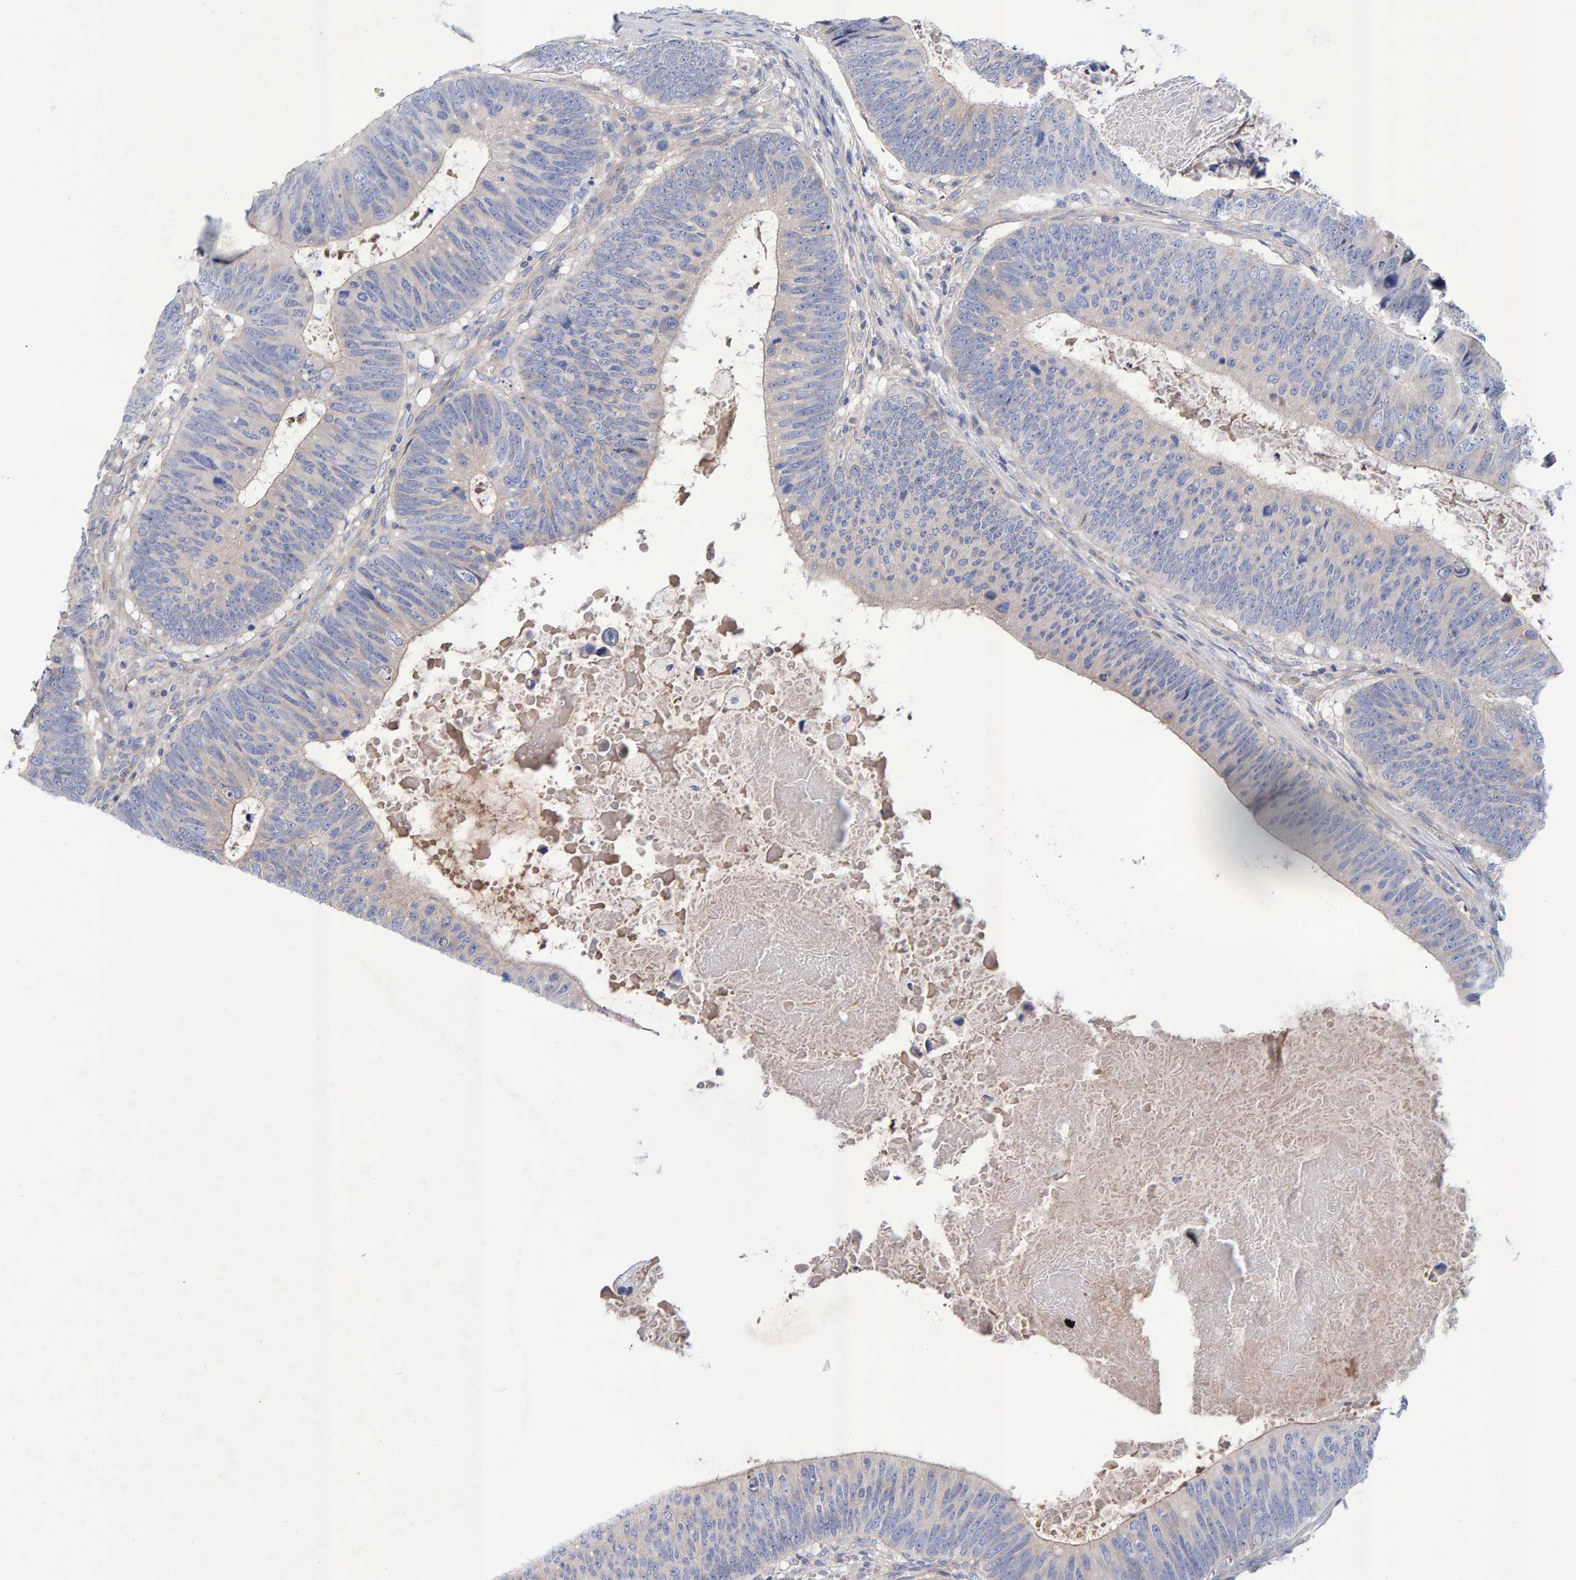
{"staining": {"intensity": "weak", "quantity": "<25%", "location": "cytoplasmic/membranous"}, "tissue": "colorectal cancer", "cell_type": "Tumor cells", "image_type": "cancer", "snomed": [{"axis": "morphology", "description": "Adenocarcinoma, NOS"}, {"axis": "topography", "description": "Colon"}], "caption": "A high-resolution histopathology image shows immunohistochemistry staining of colorectal cancer, which displays no significant positivity in tumor cells. Brightfield microscopy of immunohistochemistry (IHC) stained with DAB (brown) and hematoxylin (blue), captured at high magnification.", "gene": "EFR3A", "patient": {"sex": "male", "age": 56}}